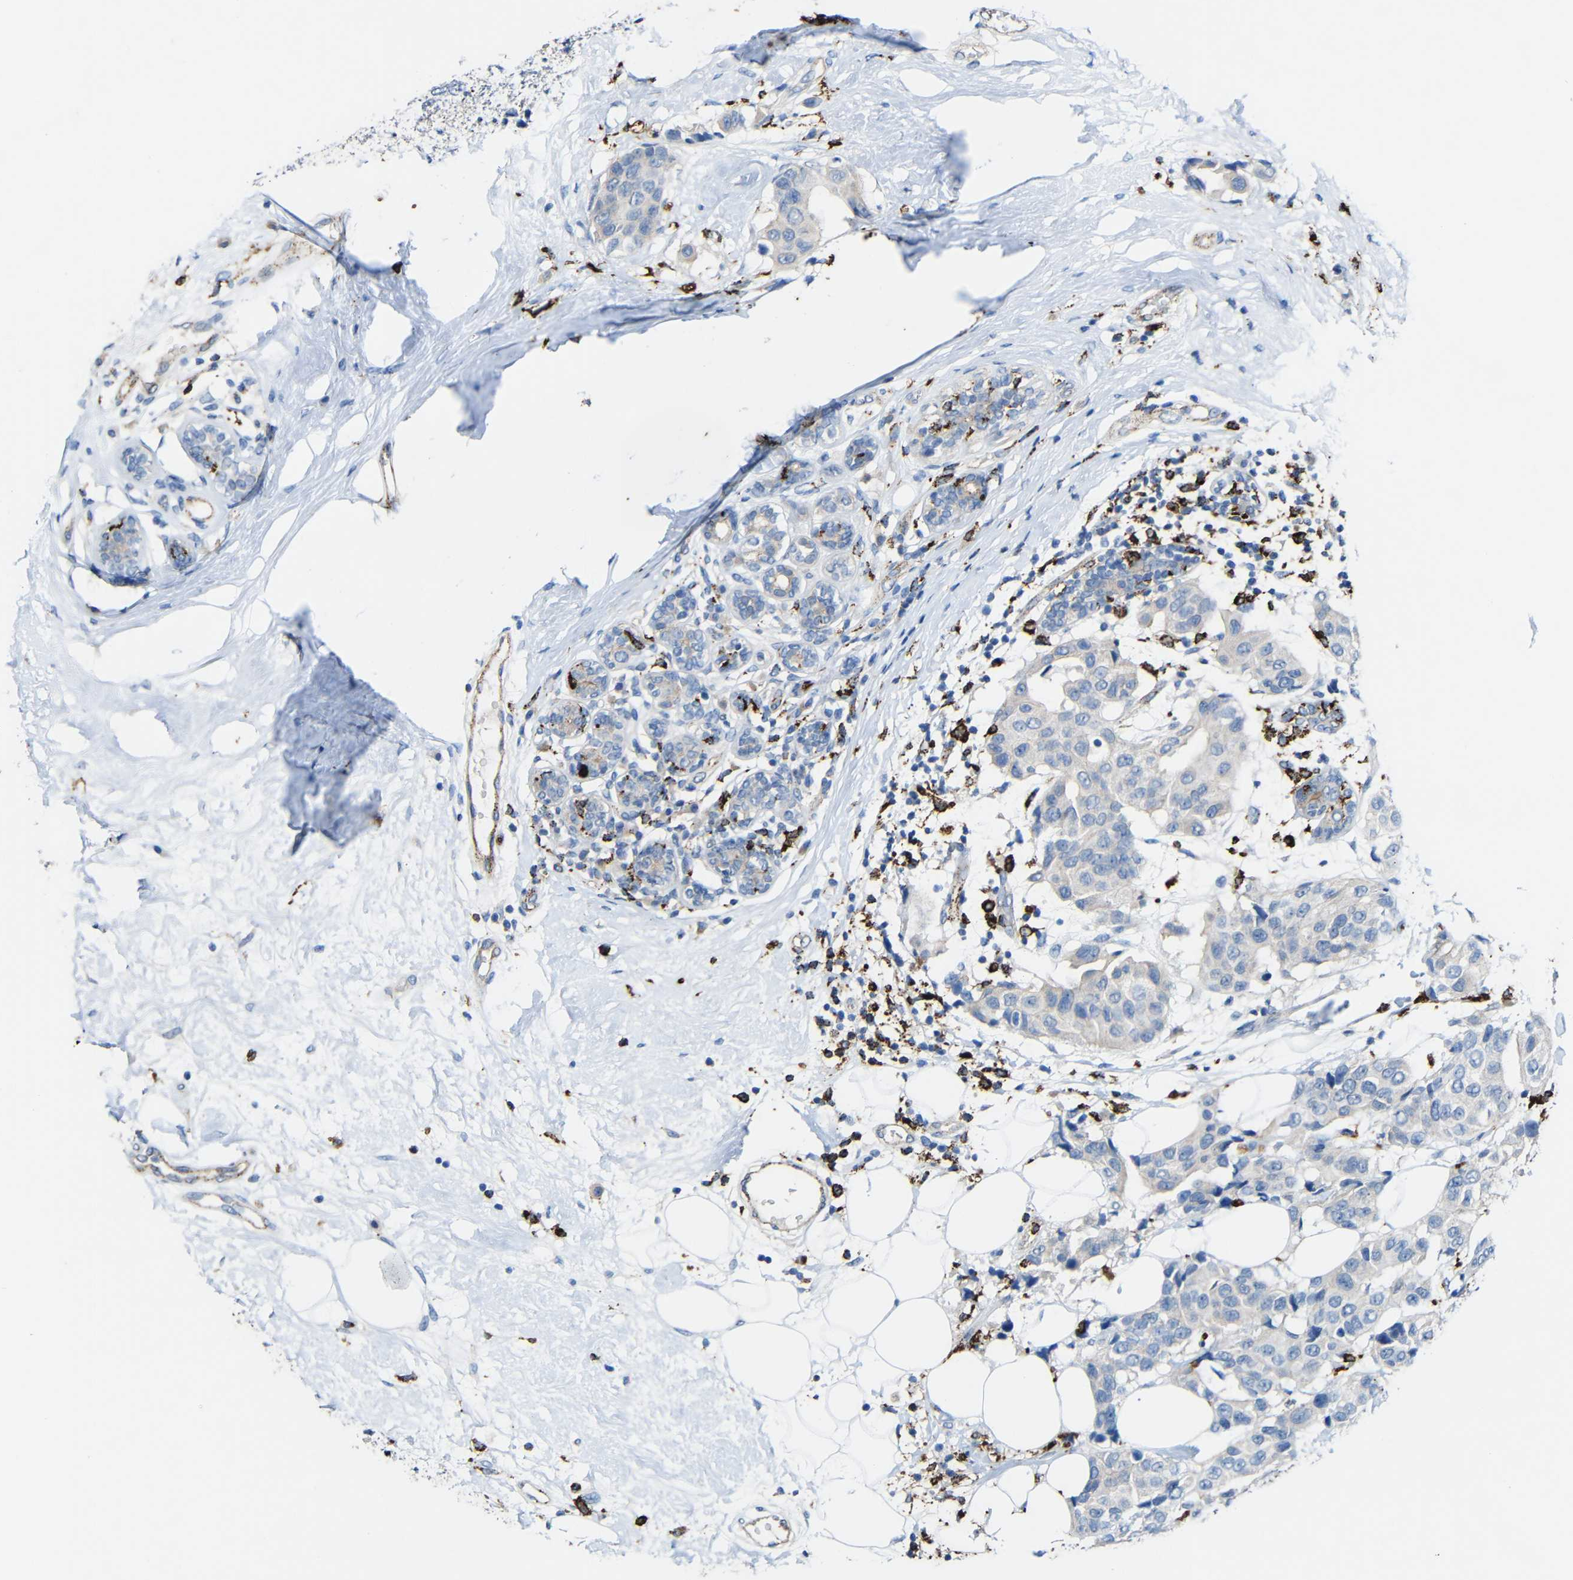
{"staining": {"intensity": "negative", "quantity": "none", "location": "none"}, "tissue": "breast cancer", "cell_type": "Tumor cells", "image_type": "cancer", "snomed": [{"axis": "morphology", "description": "Normal tissue, NOS"}, {"axis": "morphology", "description": "Duct carcinoma"}, {"axis": "topography", "description": "Breast"}], "caption": "Immunohistochemistry of human intraductal carcinoma (breast) reveals no expression in tumor cells. (DAB immunohistochemistry (IHC) with hematoxylin counter stain).", "gene": "HLA-DMA", "patient": {"sex": "female", "age": 39}}